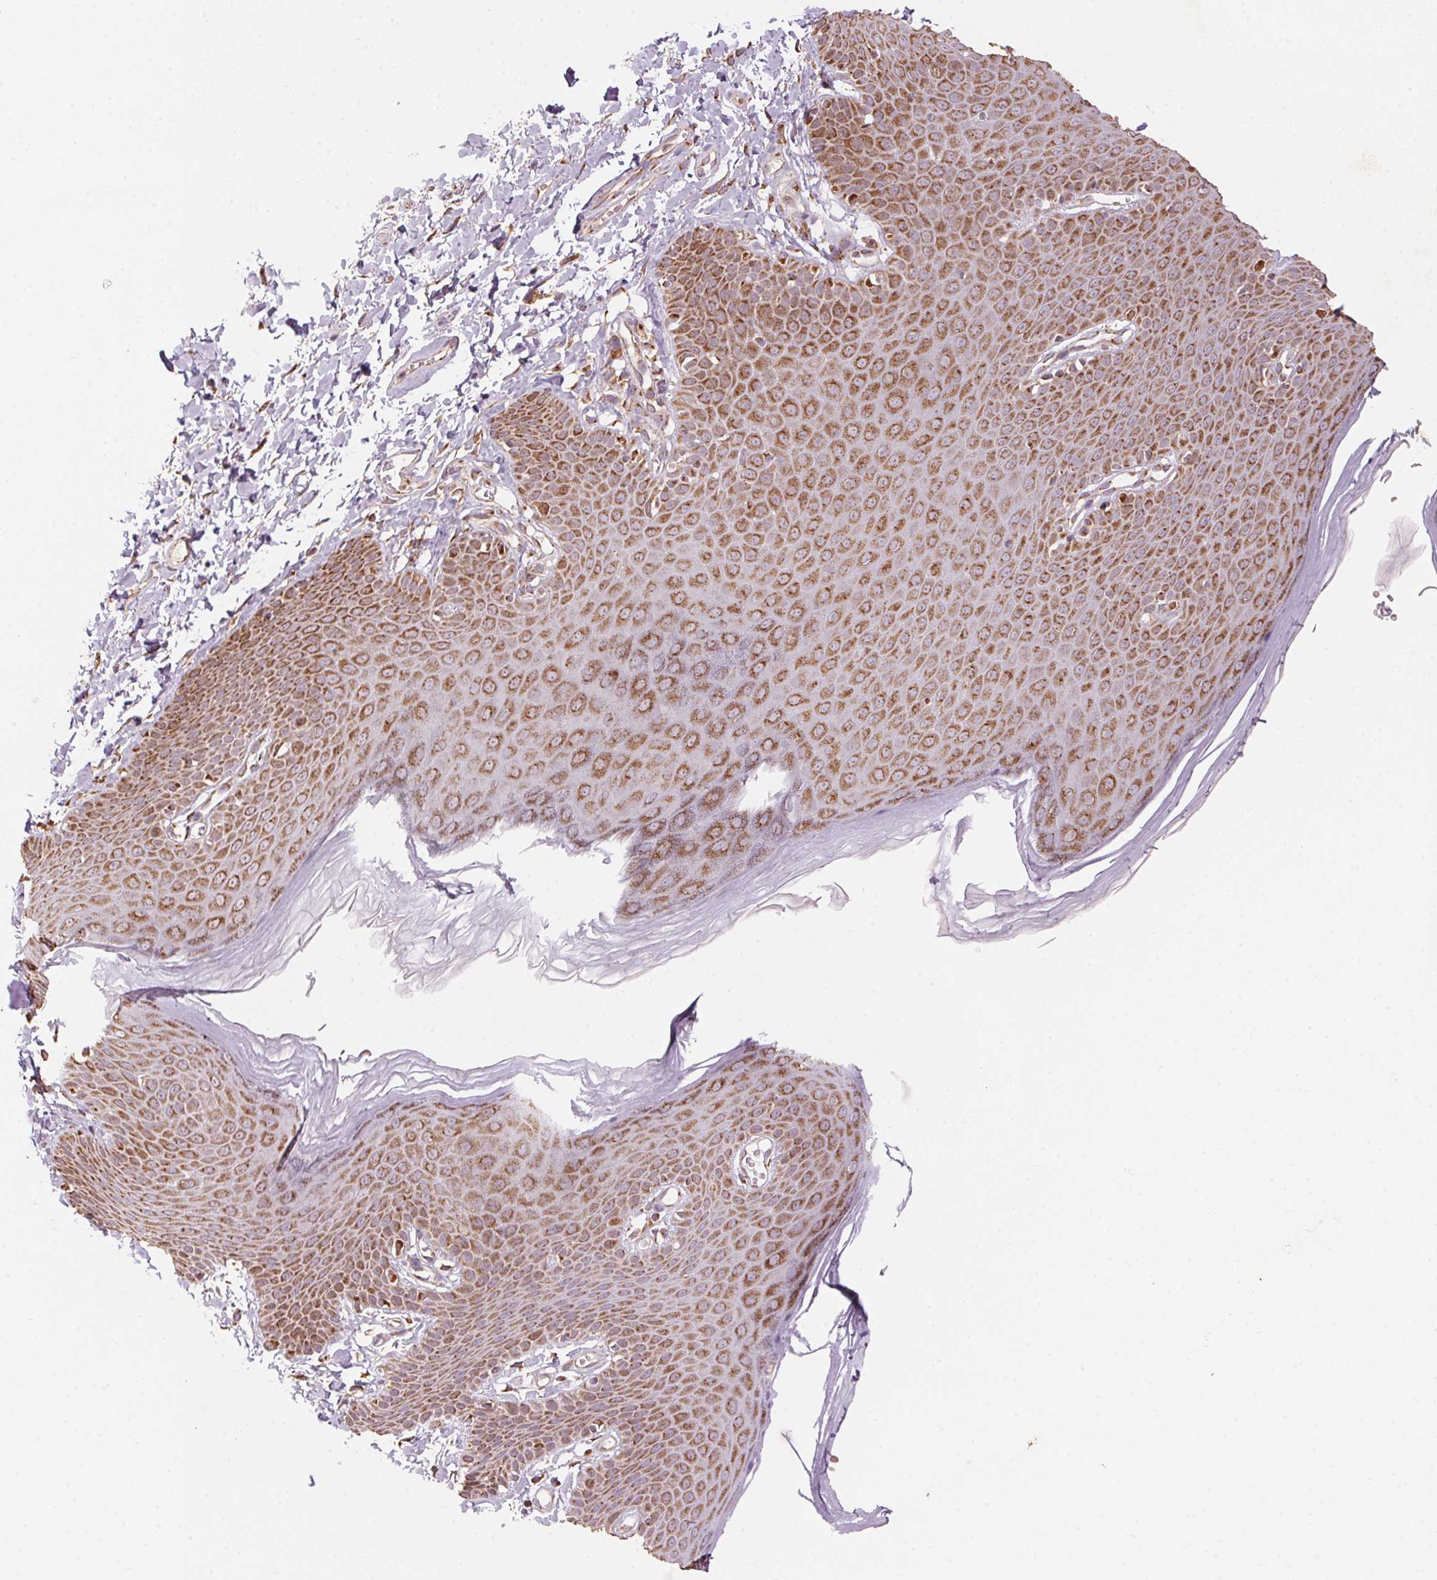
{"staining": {"intensity": "strong", "quantity": ">75%", "location": "cytoplasmic/membranous"}, "tissue": "skin", "cell_type": "Epidermal cells", "image_type": "normal", "snomed": [{"axis": "morphology", "description": "Normal tissue, NOS"}, {"axis": "topography", "description": "Anal"}], "caption": "This photomicrograph reveals immunohistochemistry staining of normal human skin, with high strong cytoplasmic/membranous positivity in approximately >75% of epidermal cells.", "gene": "TOMM70", "patient": {"sex": "male", "age": 53}}